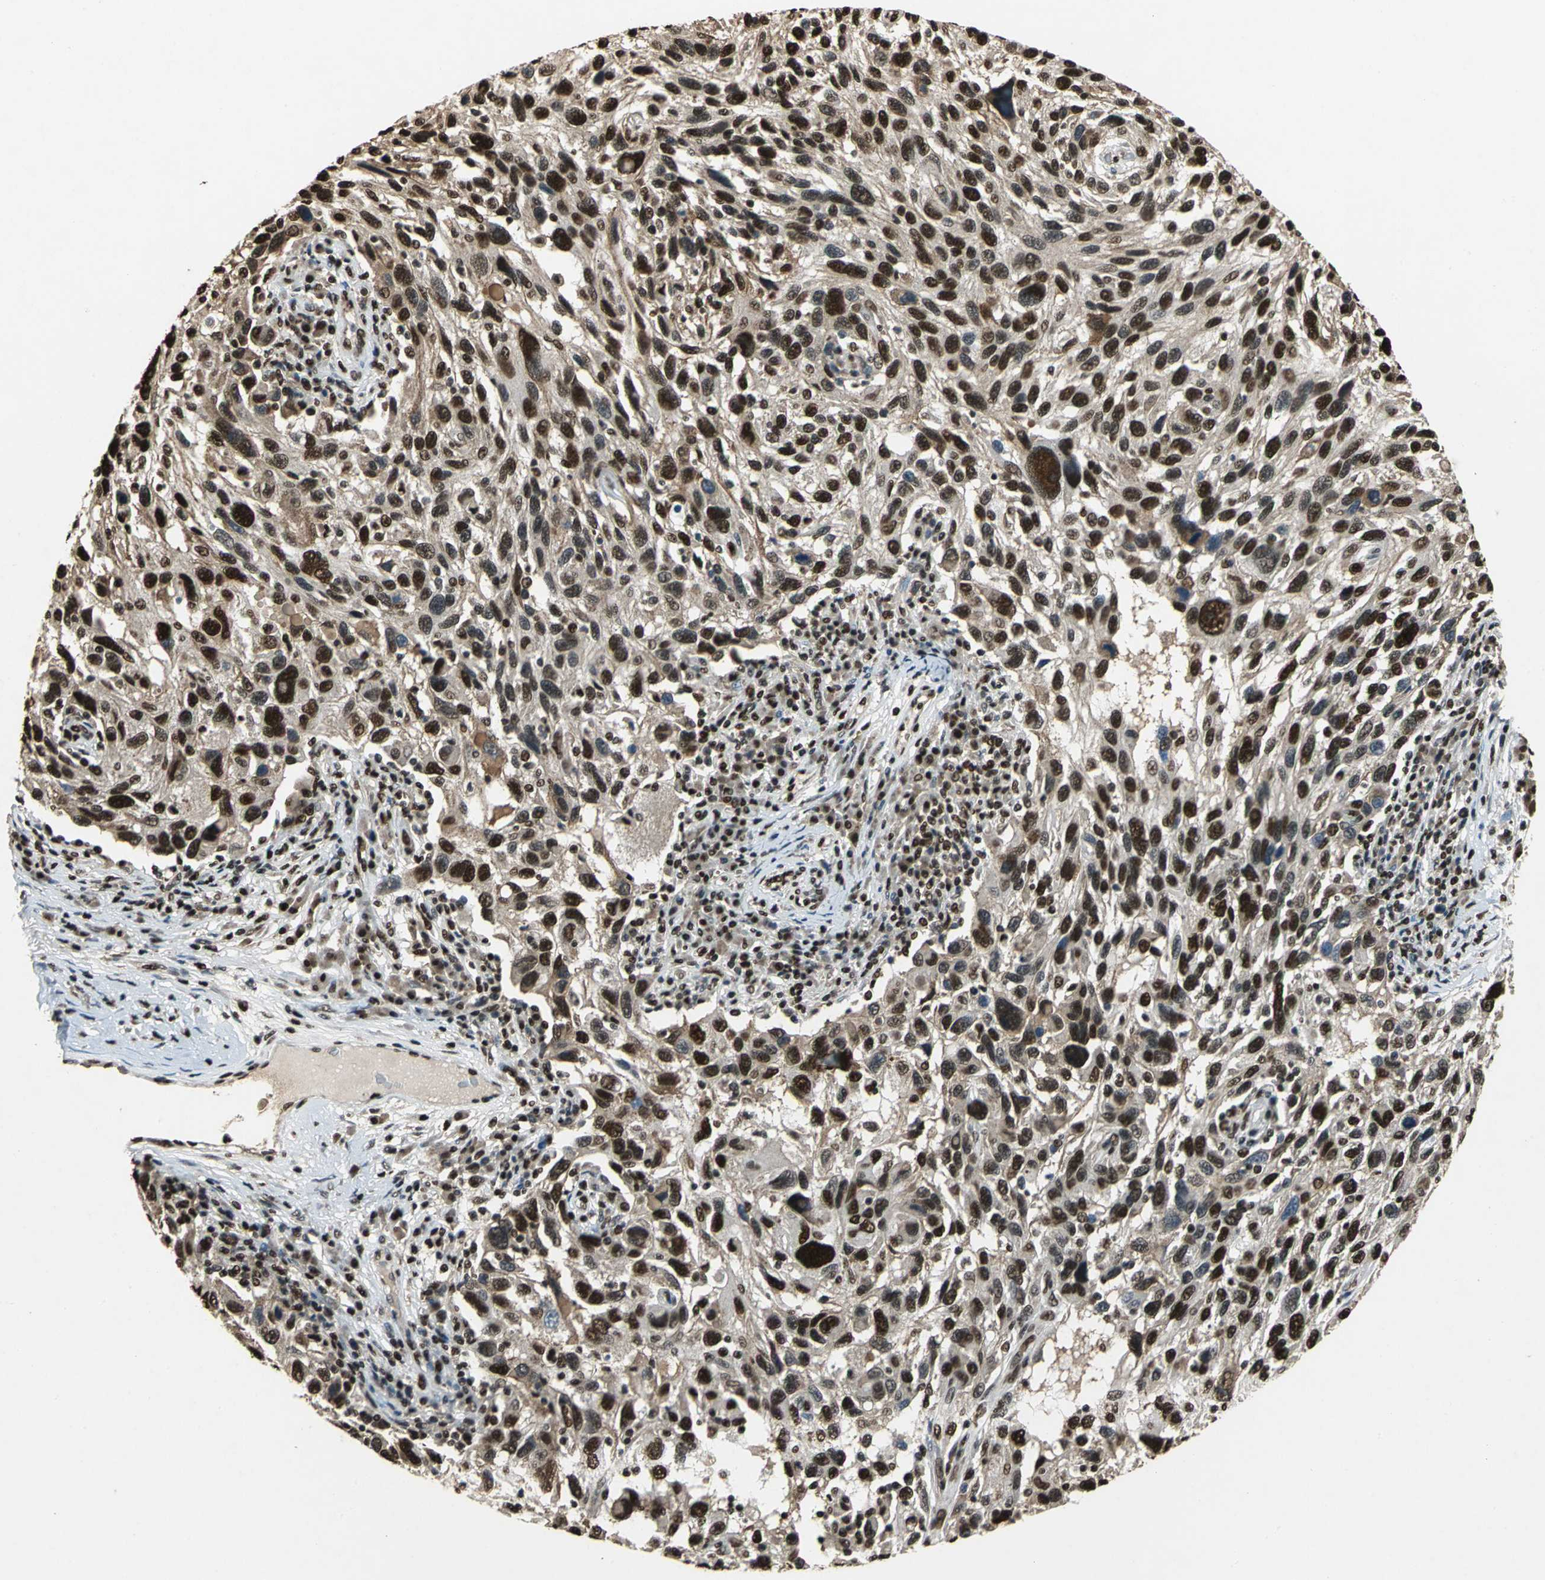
{"staining": {"intensity": "strong", "quantity": ">75%", "location": "nuclear"}, "tissue": "melanoma", "cell_type": "Tumor cells", "image_type": "cancer", "snomed": [{"axis": "morphology", "description": "Malignant melanoma, NOS"}, {"axis": "topography", "description": "Skin"}], "caption": "This is a photomicrograph of immunohistochemistry staining of malignant melanoma, which shows strong staining in the nuclear of tumor cells.", "gene": "ANP32A", "patient": {"sex": "male", "age": 53}}